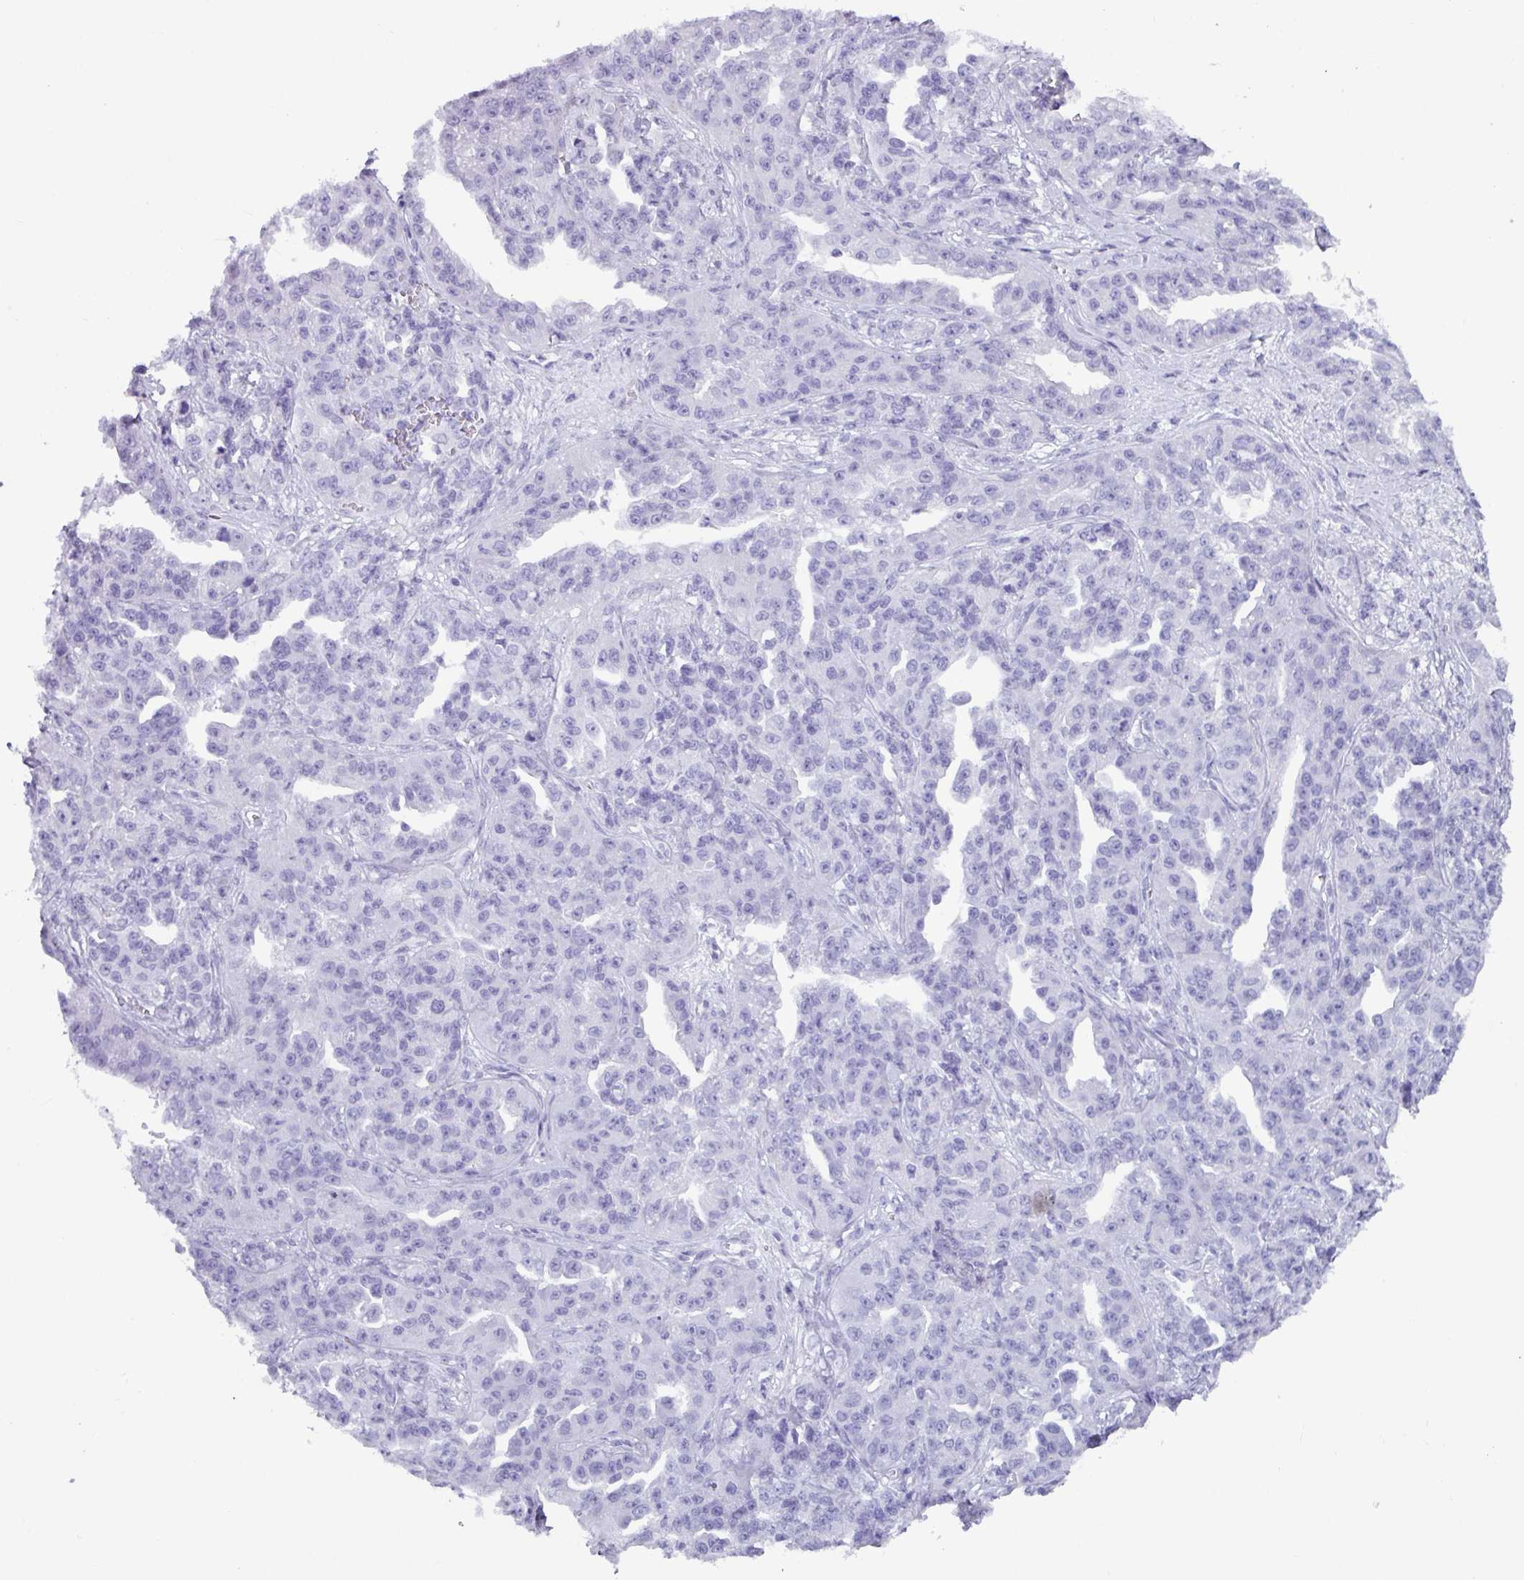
{"staining": {"intensity": "negative", "quantity": "none", "location": "none"}, "tissue": "ovarian cancer", "cell_type": "Tumor cells", "image_type": "cancer", "snomed": [{"axis": "morphology", "description": "Cystadenocarcinoma, serous, NOS"}, {"axis": "topography", "description": "Ovary"}], "caption": "IHC image of ovarian cancer (serous cystadenocarcinoma) stained for a protein (brown), which demonstrates no positivity in tumor cells.", "gene": "ZNF524", "patient": {"sex": "female", "age": 75}}